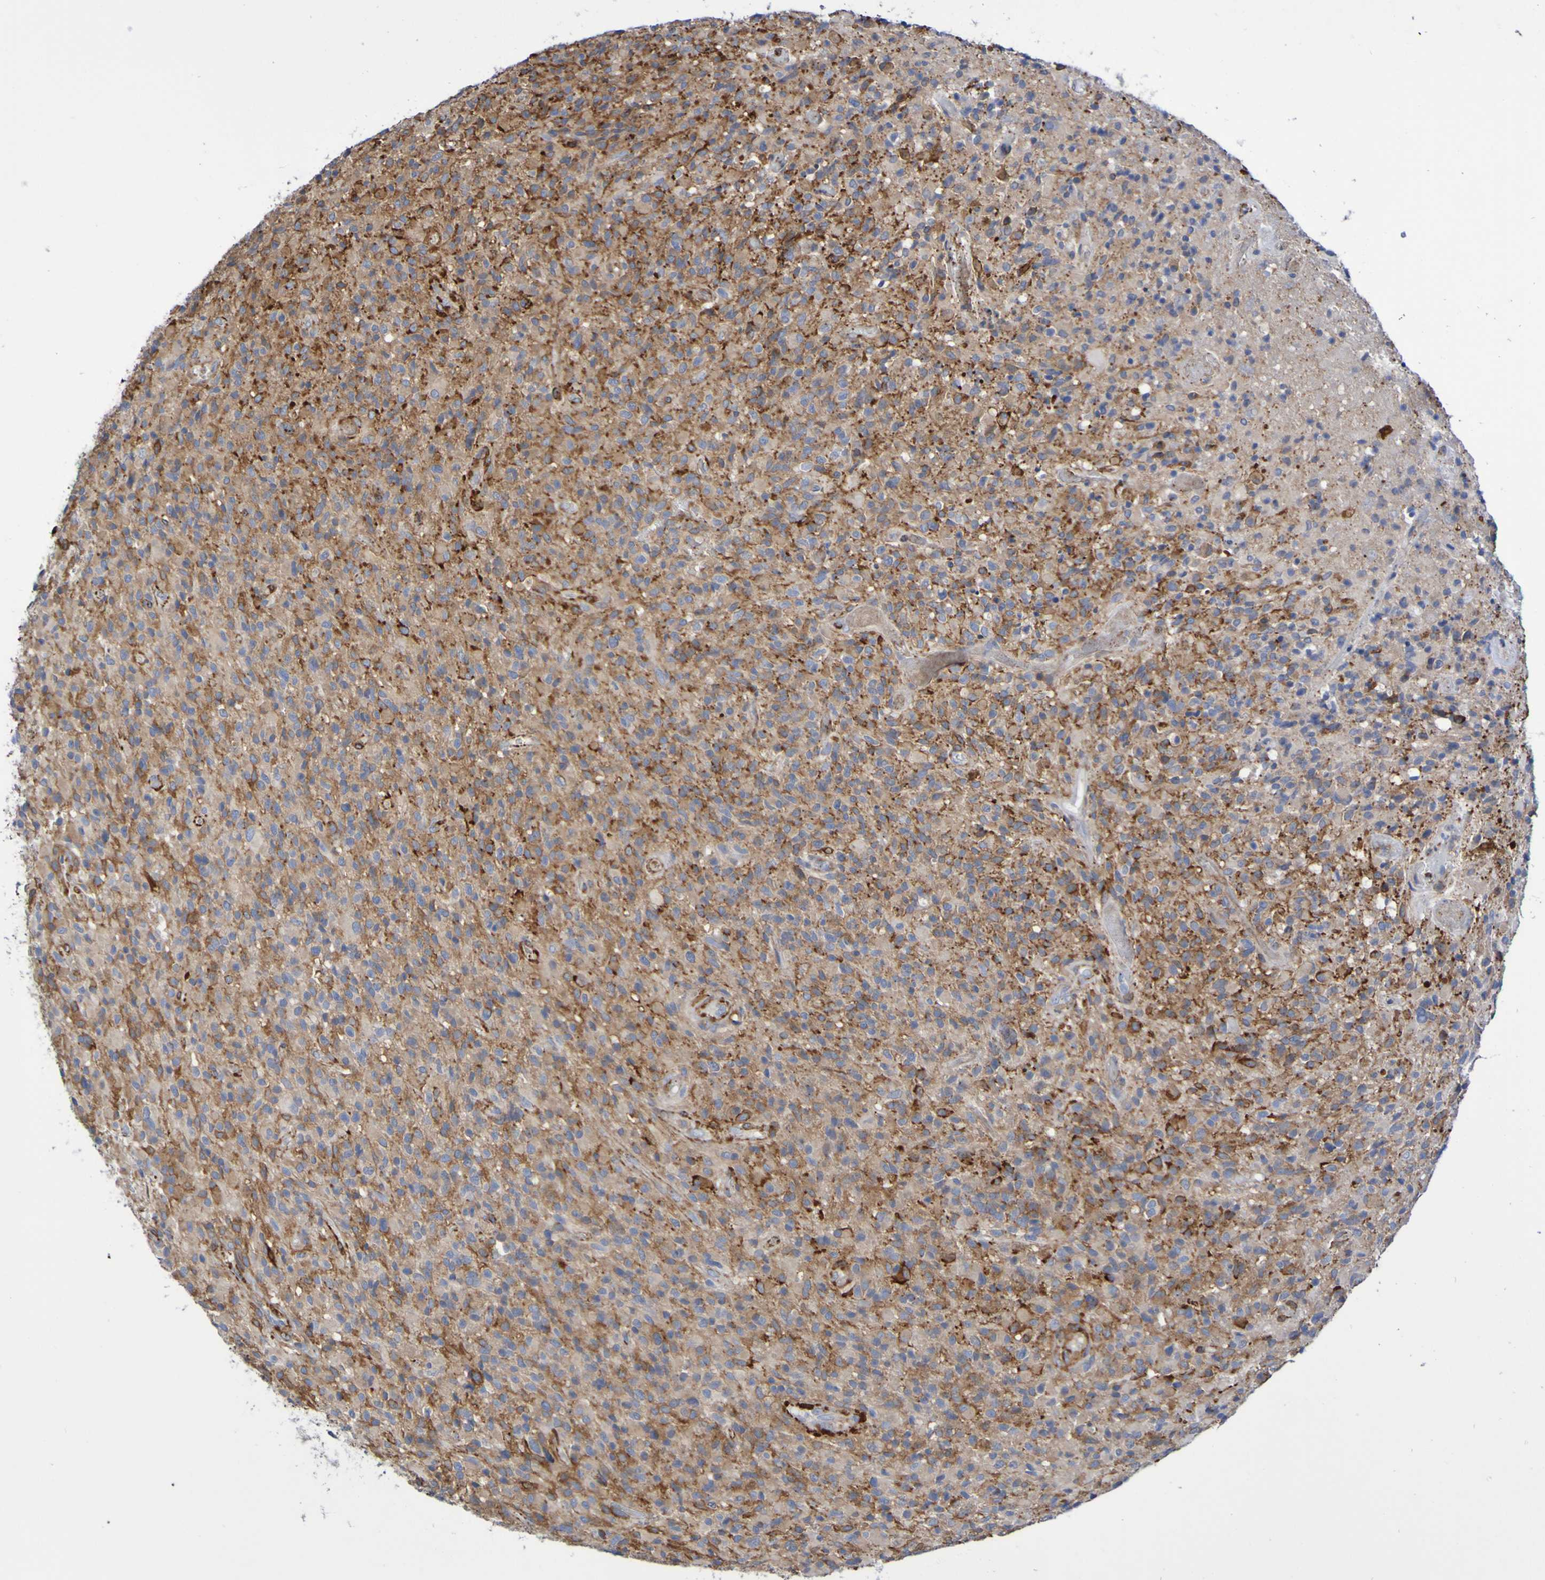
{"staining": {"intensity": "strong", "quantity": "25%-75%", "location": "cytoplasmic/membranous"}, "tissue": "glioma", "cell_type": "Tumor cells", "image_type": "cancer", "snomed": [{"axis": "morphology", "description": "Glioma, malignant, High grade"}, {"axis": "topography", "description": "Brain"}], "caption": "Malignant glioma (high-grade) stained with DAB (3,3'-diaminobenzidine) immunohistochemistry exhibits high levels of strong cytoplasmic/membranous positivity in approximately 25%-75% of tumor cells.", "gene": "SCRG1", "patient": {"sex": "male", "age": 71}}